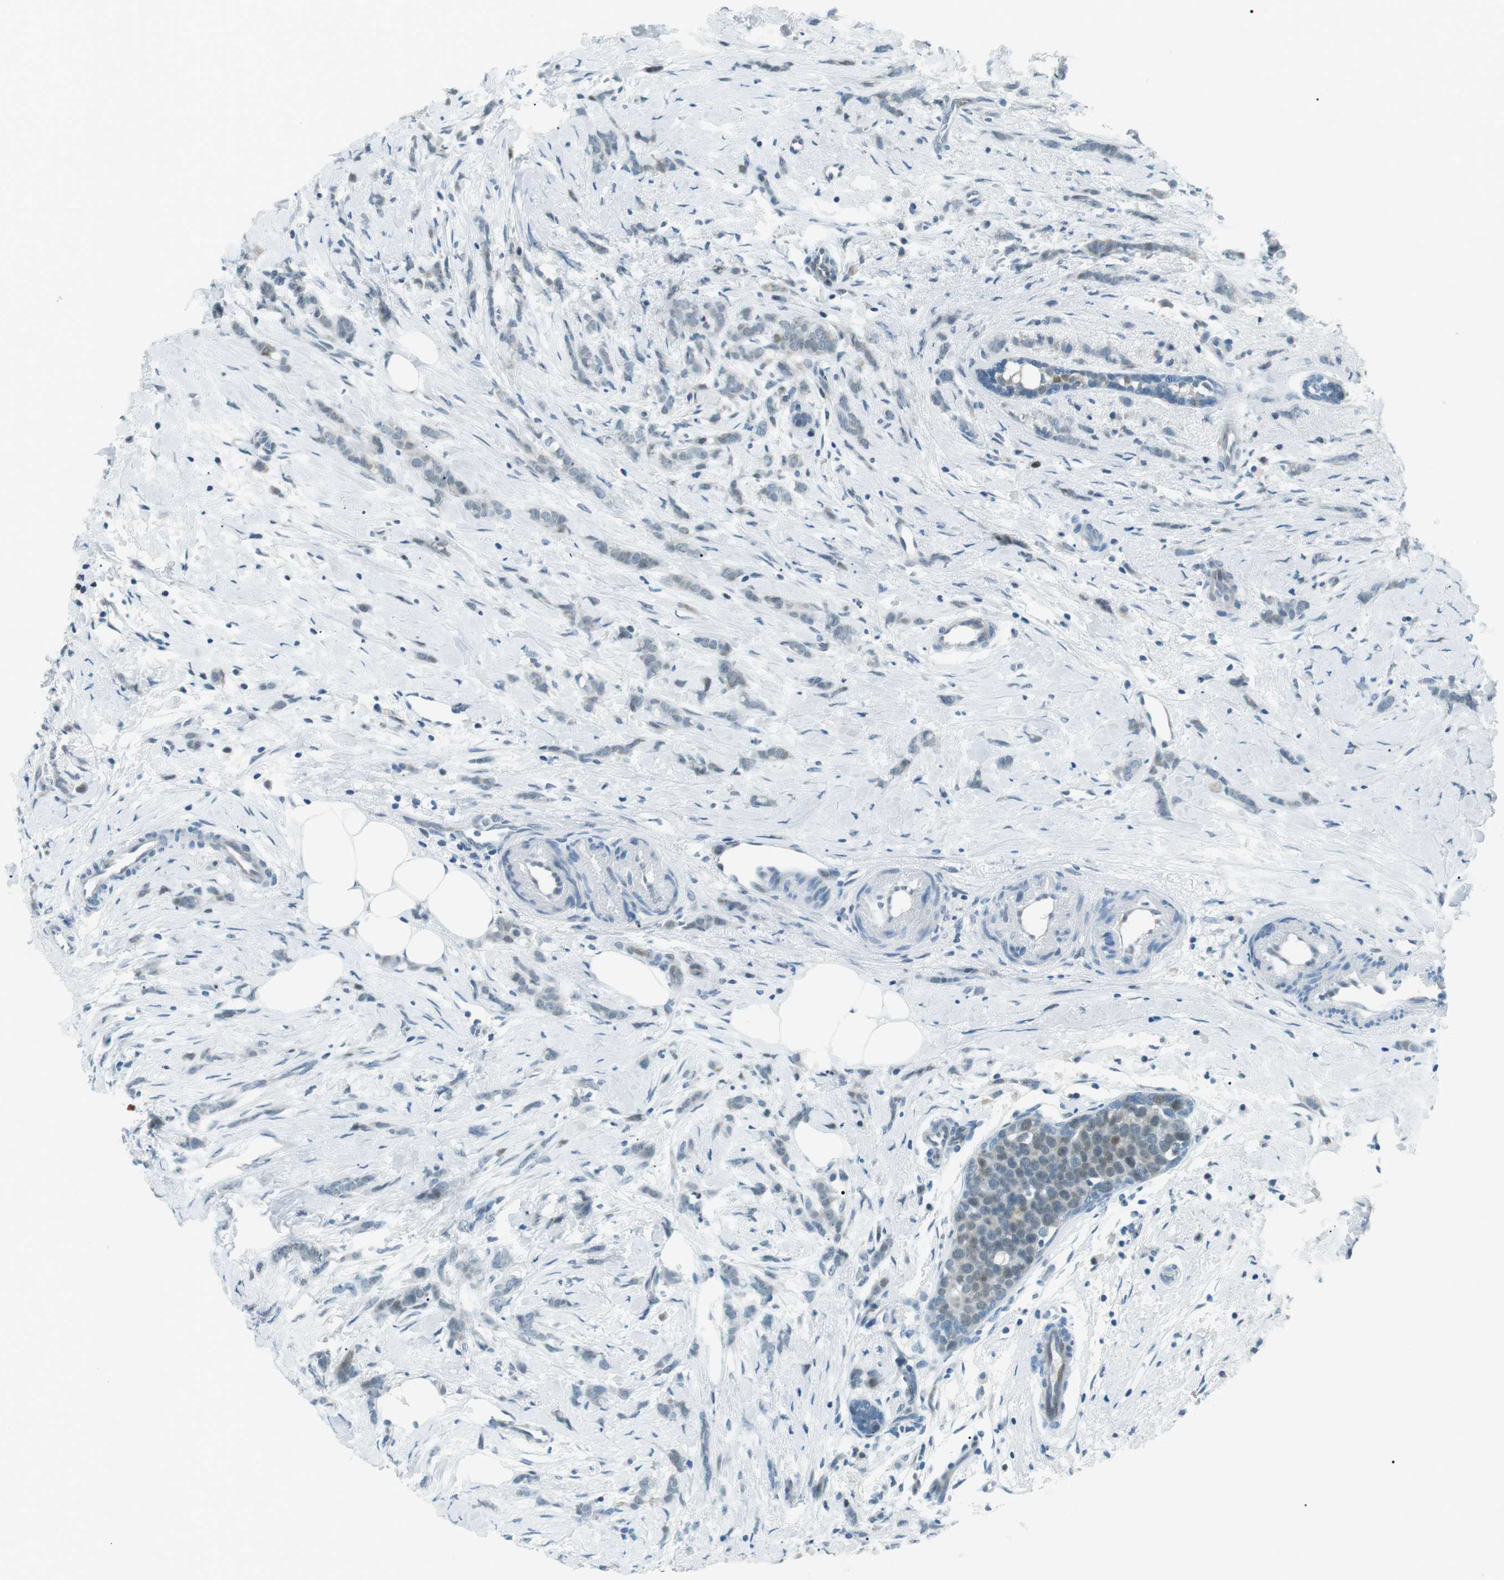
{"staining": {"intensity": "moderate", "quantity": "<25%", "location": "nuclear"}, "tissue": "breast cancer", "cell_type": "Tumor cells", "image_type": "cancer", "snomed": [{"axis": "morphology", "description": "Lobular carcinoma, in situ"}, {"axis": "morphology", "description": "Lobular carcinoma"}, {"axis": "topography", "description": "Breast"}], "caption": "There is low levels of moderate nuclear positivity in tumor cells of breast lobular carcinoma in situ, as demonstrated by immunohistochemical staining (brown color).", "gene": "PJA1", "patient": {"sex": "female", "age": 41}}